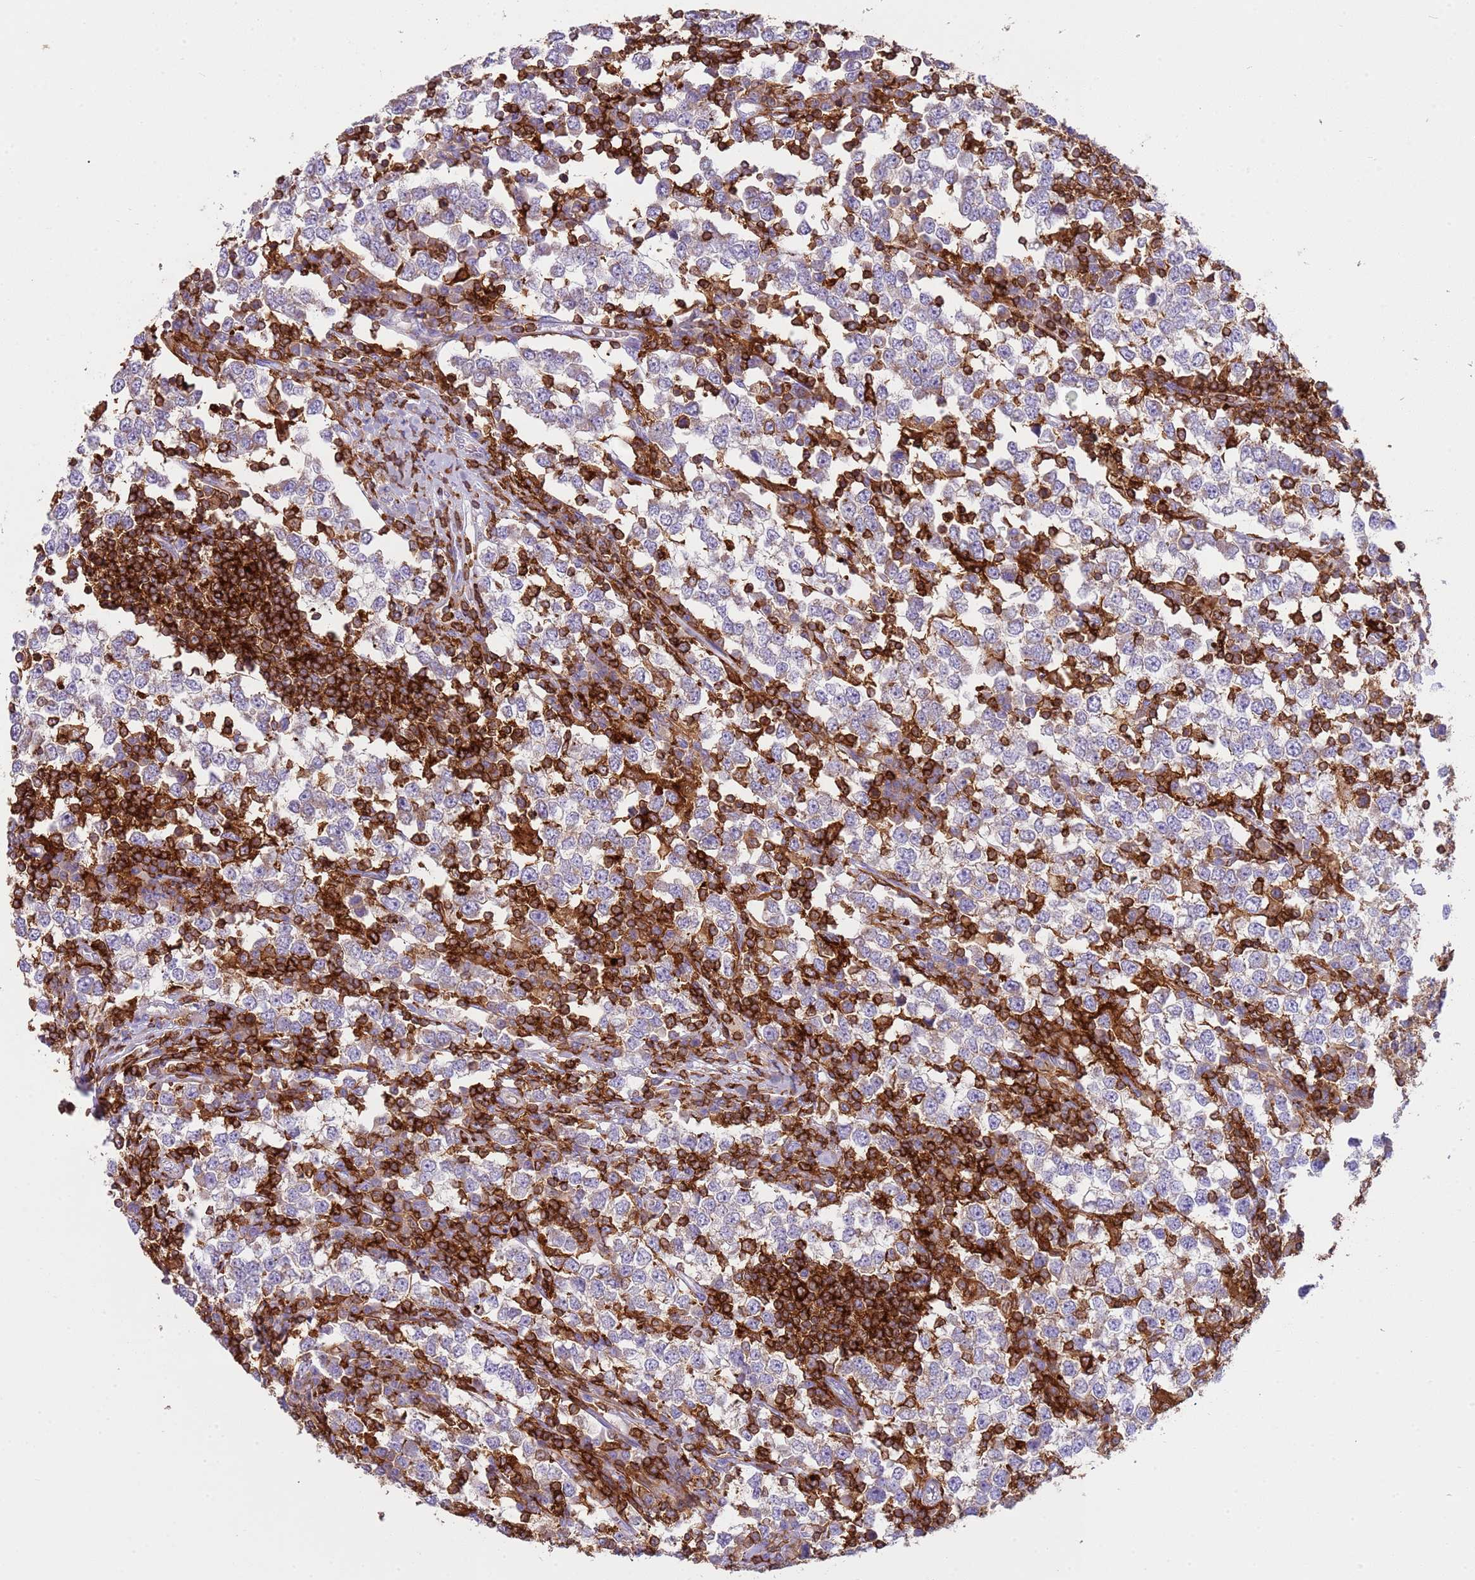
{"staining": {"intensity": "moderate", "quantity": "<25%", "location": "cytoplasmic/membranous"}, "tissue": "testis cancer", "cell_type": "Tumor cells", "image_type": "cancer", "snomed": [{"axis": "morphology", "description": "Seminoma, NOS"}, {"axis": "topography", "description": "Testis"}], "caption": "Human testis cancer (seminoma) stained with a protein marker shows moderate staining in tumor cells.", "gene": "TTPAL", "patient": {"sex": "male", "age": 65}}